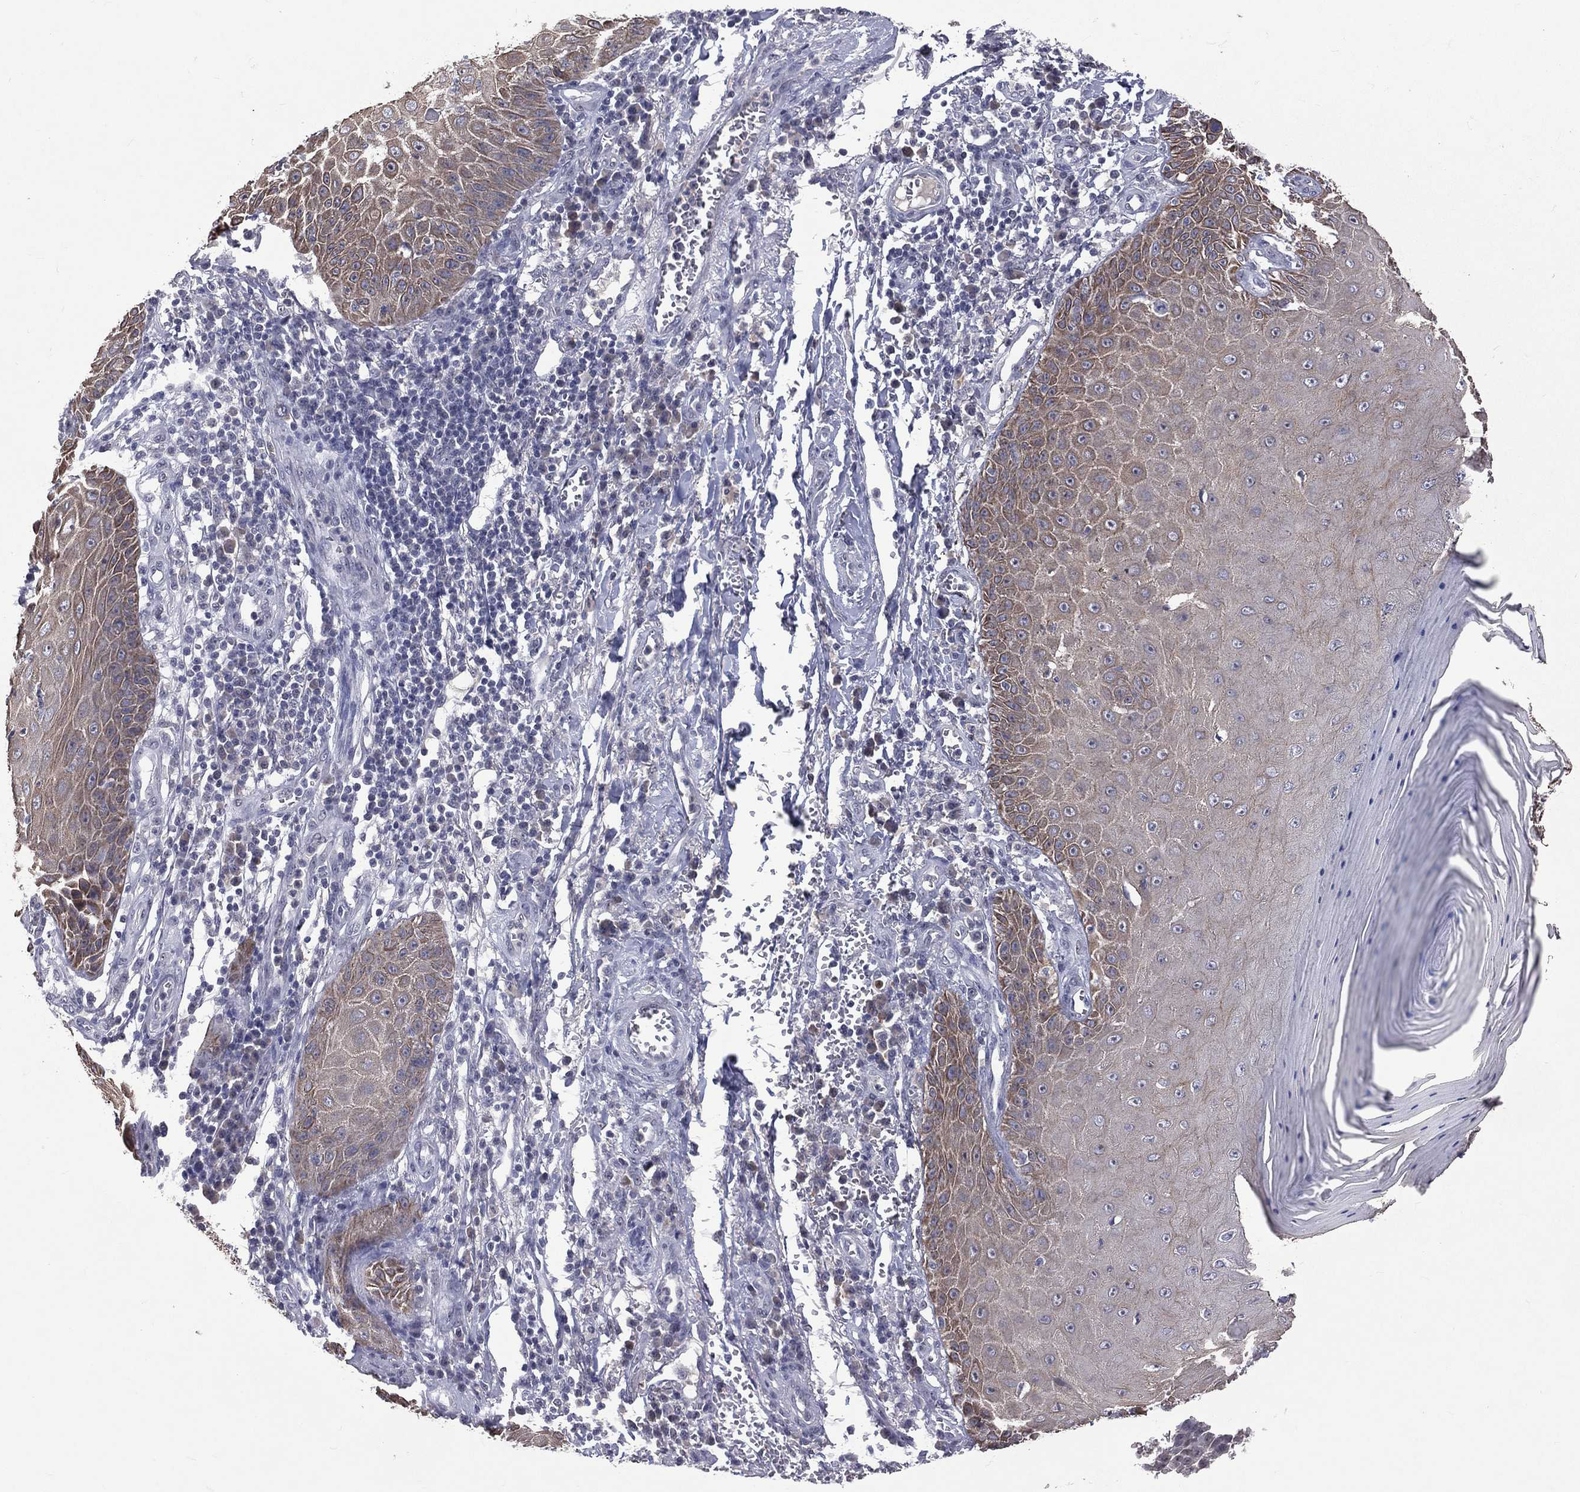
{"staining": {"intensity": "moderate", "quantity": "25%-75%", "location": "cytoplasmic/membranous"}, "tissue": "skin cancer", "cell_type": "Tumor cells", "image_type": "cancer", "snomed": [{"axis": "morphology", "description": "Squamous cell carcinoma, NOS"}, {"axis": "topography", "description": "Skin"}], "caption": "IHC photomicrograph of skin cancer stained for a protein (brown), which reveals medium levels of moderate cytoplasmic/membranous staining in approximately 25%-75% of tumor cells.", "gene": "DSG4", "patient": {"sex": "male", "age": 70}}